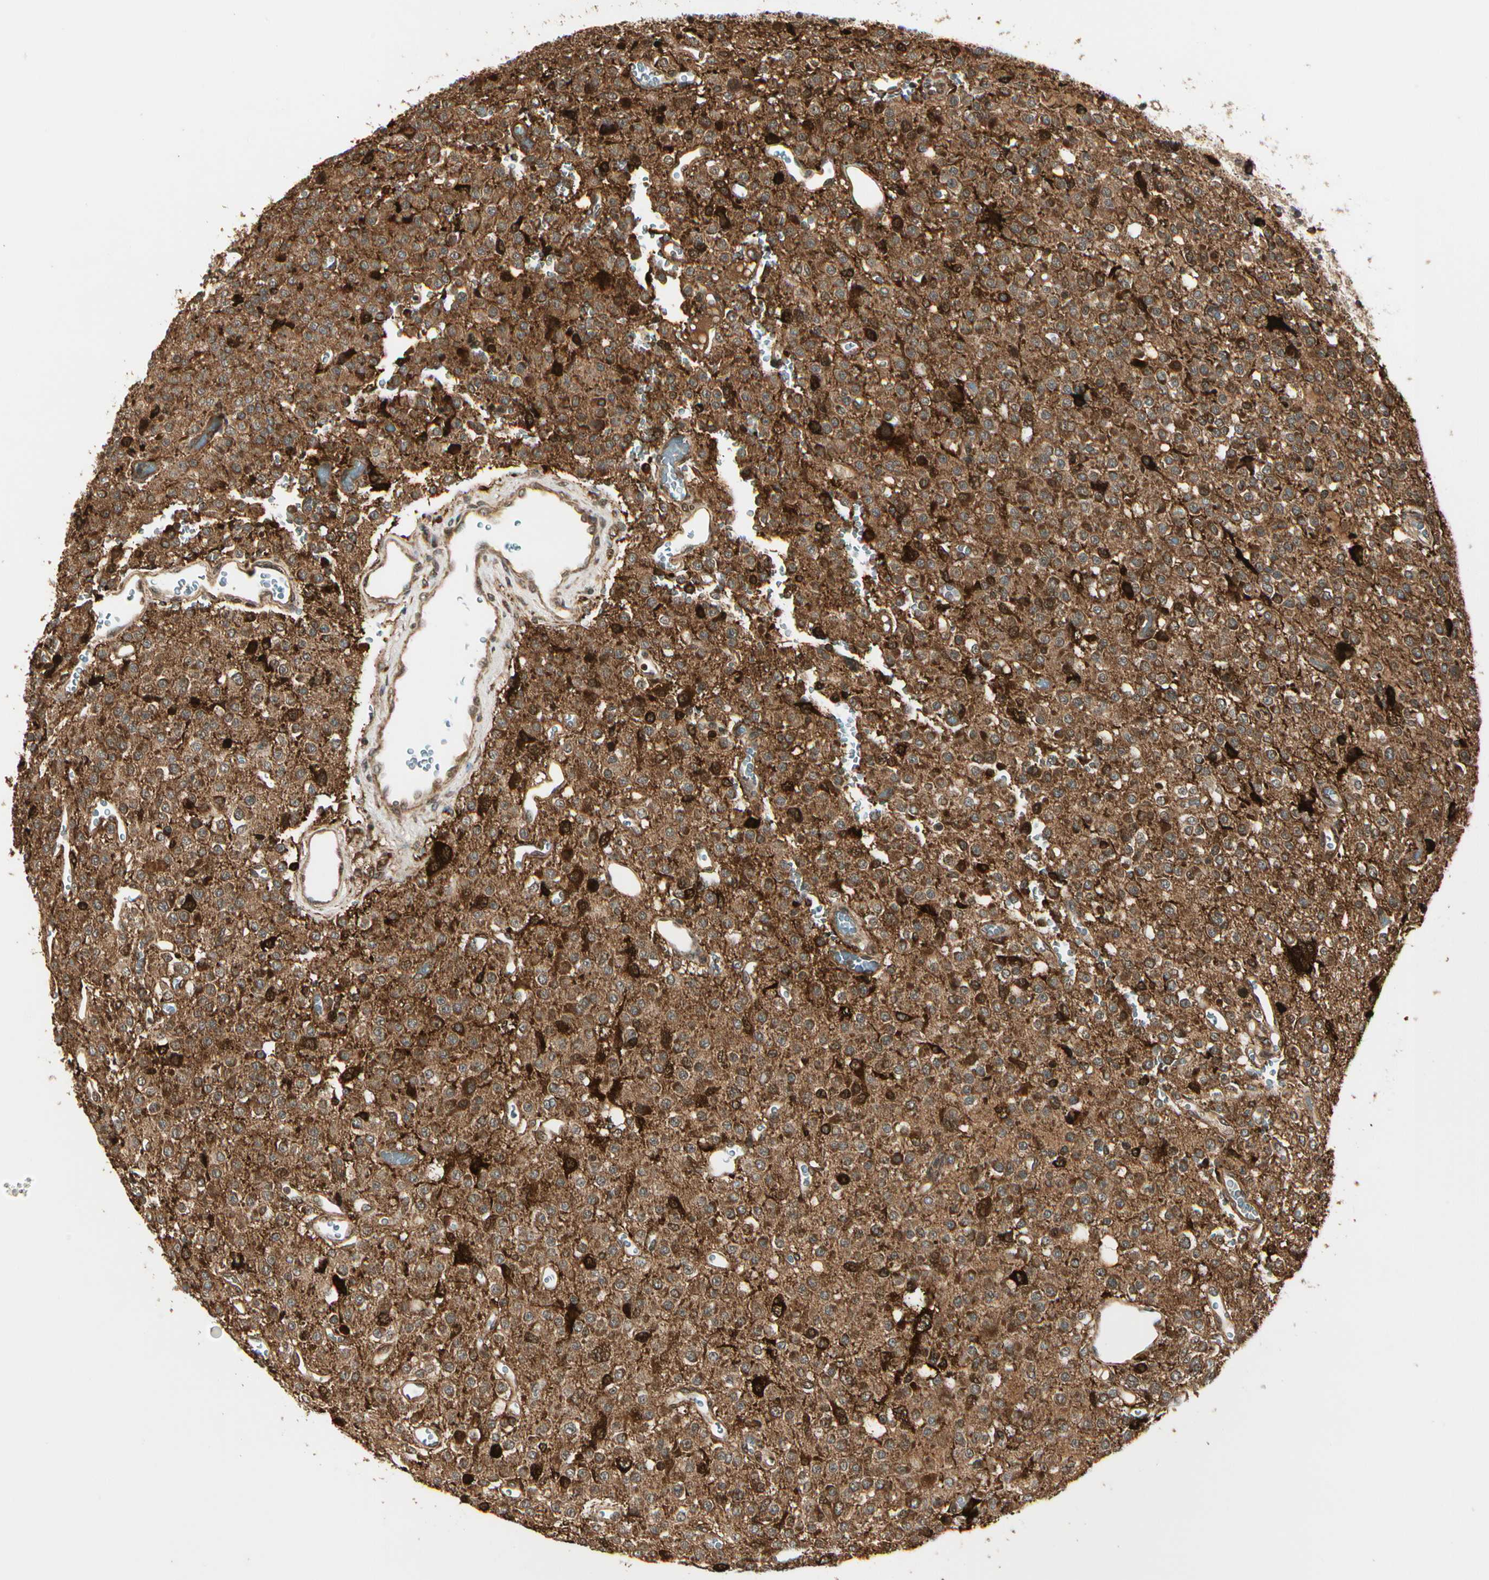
{"staining": {"intensity": "moderate", "quantity": ">75%", "location": "cytoplasmic/membranous"}, "tissue": "glioma", "cell_type": "Tumor cells", "image_type": "cancer", "snomed": [{"axis": "morphology", "description": "Glioma, malignant, Low grade"}, {"axis": "topography", "description": "Brain"}], "caption": "IHC micrograph of glioma stained for a protein (brown), which shows medium levels of moderate cytoplasmic/membranous positivity in about >75% of tumor cells.", "gene": "GLUL", "patient": {"sex": "male", "age": 38}}